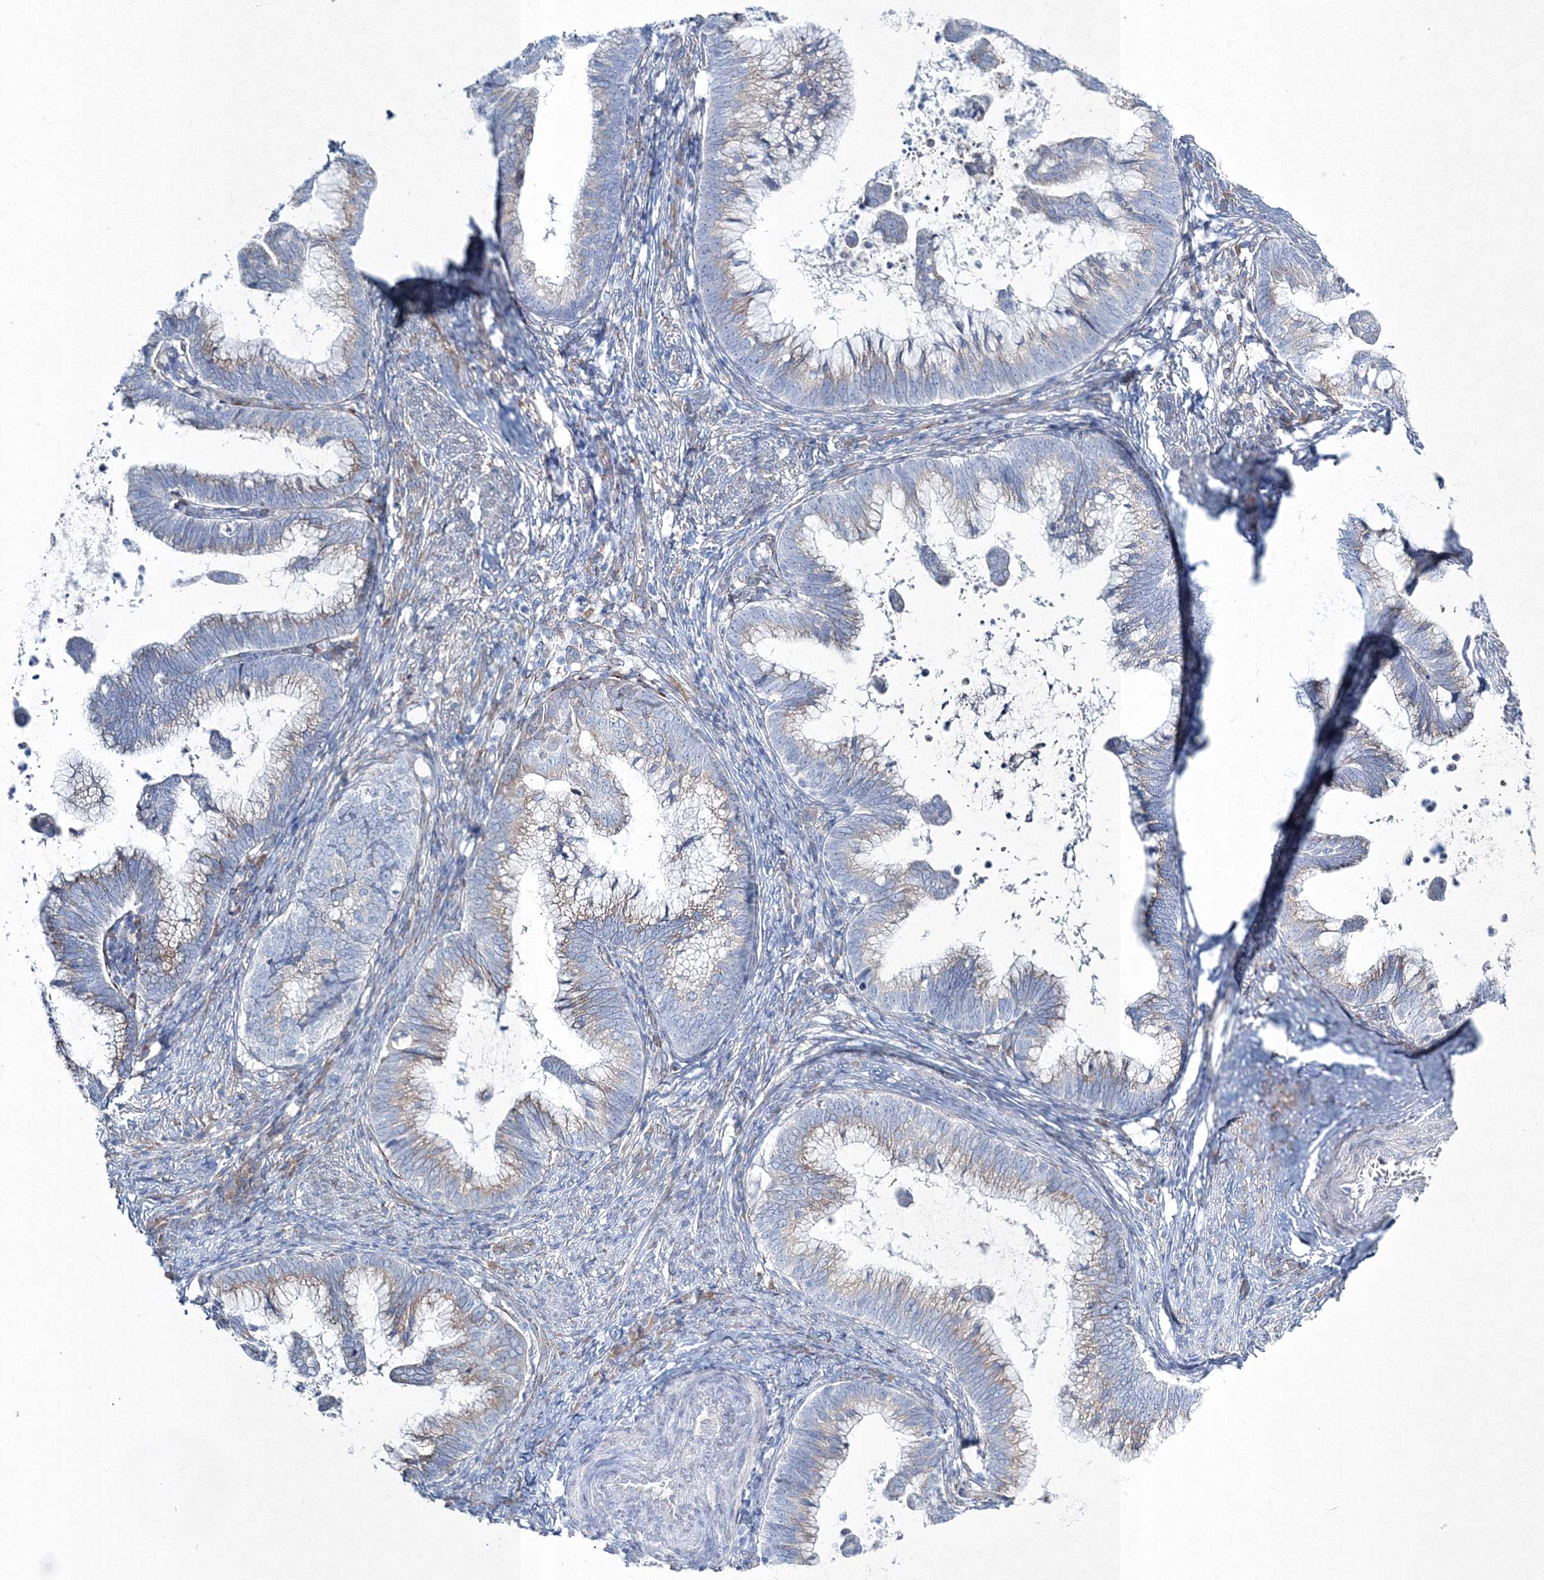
{"staining": {"intensity": "weak", "quantity": "25%-75%", "location": "cytoplasmic/membranous"}, "tissue": "cervical cancer", "cell_type": "Tumor cells", "image_type": "cancer", "snomed": [{"axis": "morphology", "description": "Adenocarcinoma, NOS"}, {"axis": "topography", "description": "Cervix"}], "caption": "IHC staining of cervical cancer (adenocarcinoma), which displays low levels of weak cytoplasmic/membranous expression in approximately 25%-75% of tumor cells indicating weak cytoplasmic/membranous protein positivity. The staining was performed using DAB (3,3'-diaminobenzidine) (brown) for protein detection and nuclei were counterstained in hematoxylin (blue).", "gene": "RCN1", "patient": {"sex": "female", "age": 36}}